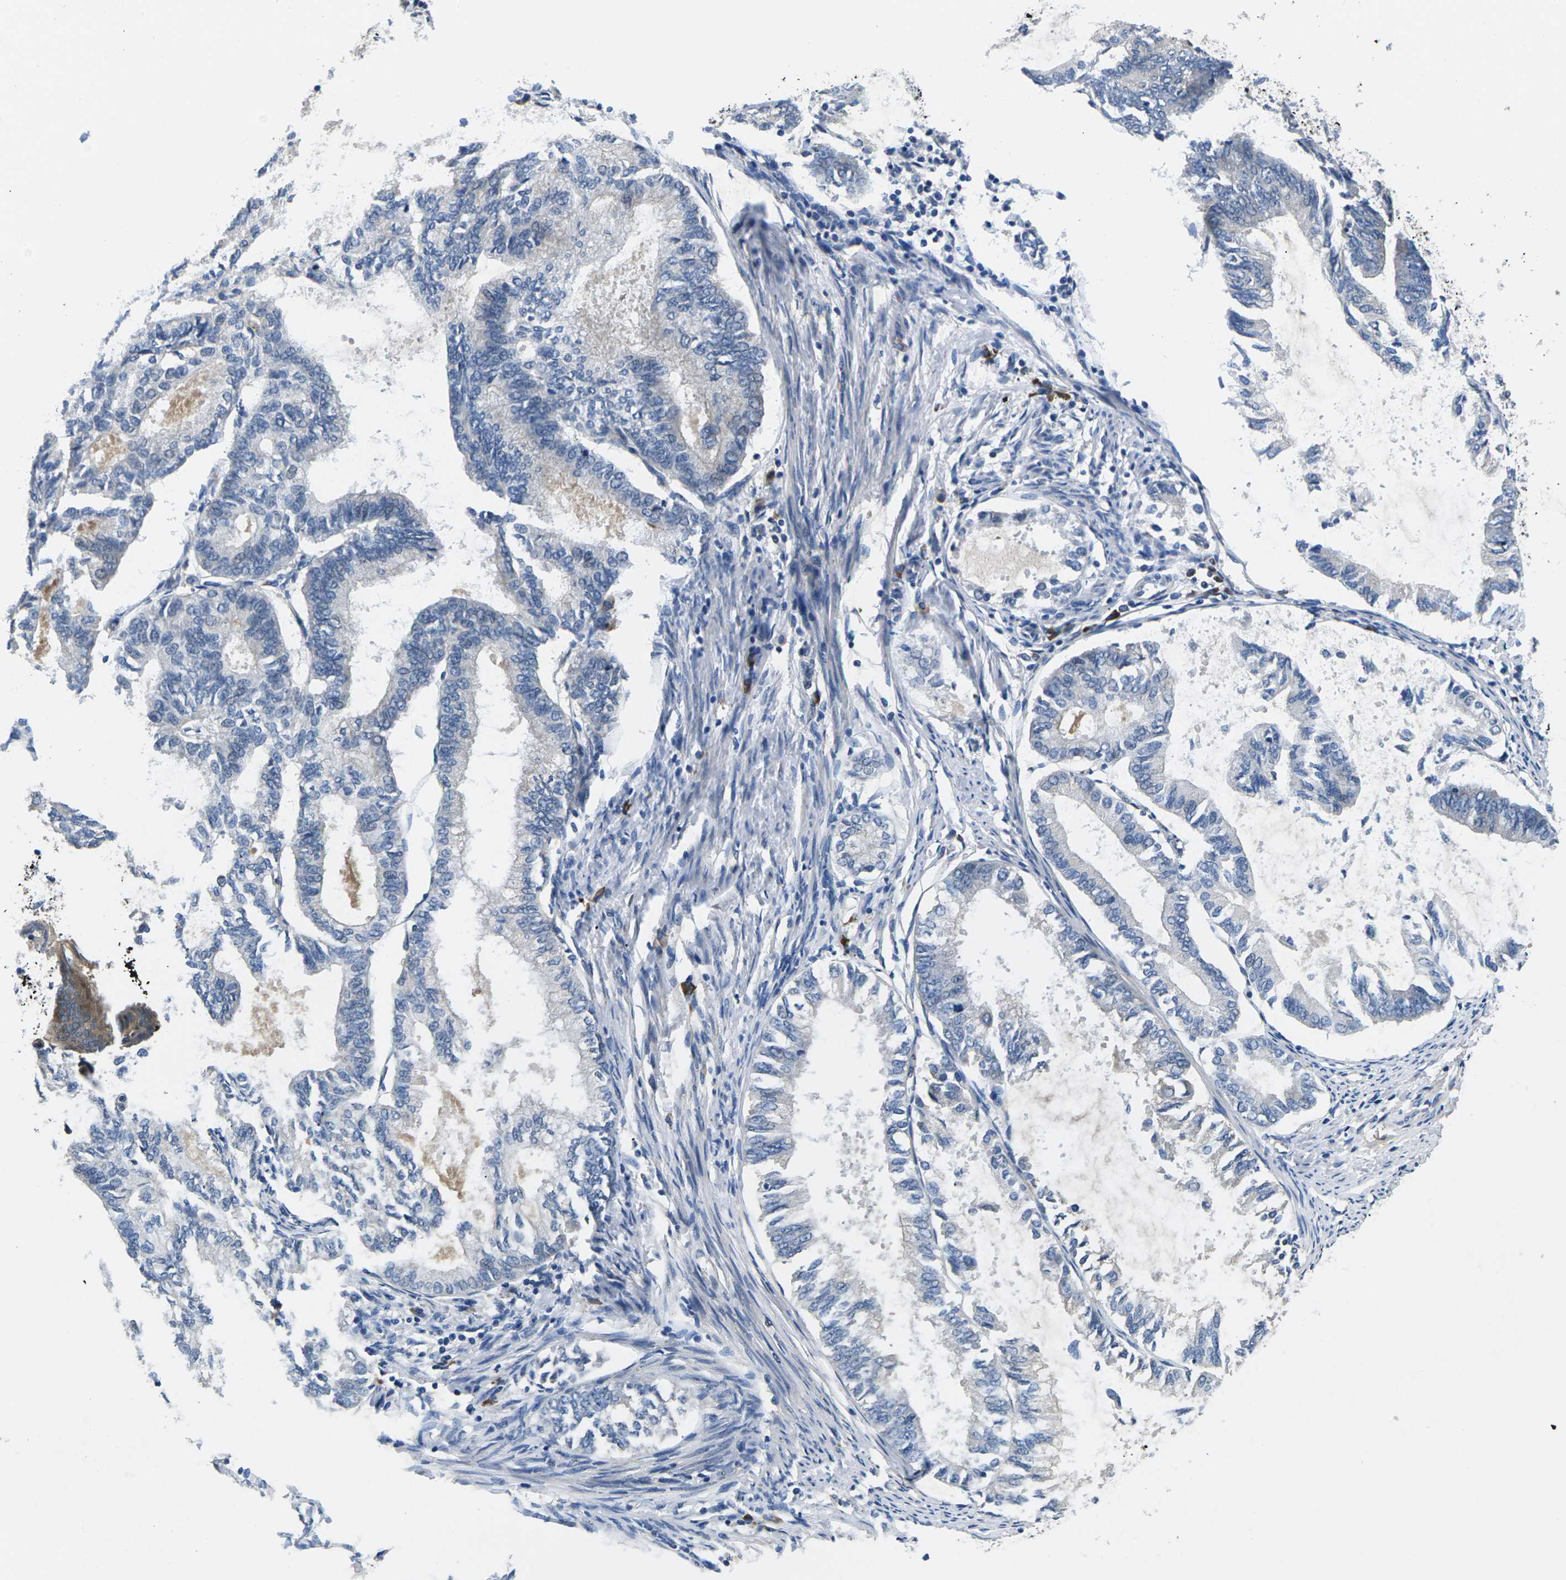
{"staining": {"intensity": "negative", "quantity": "none", "location": "none"}, "tissue": "endometrial cancer", "cell_type": "Tumor cells", "image_type": "cancer", "snomed": [{"axis": "morphology", "description": "Adenocarcinoma, NOS"}, {"axis": "topography", "description": "Endometrium"}], "caption": "This micrograph is of endometrial cancer stained with immunohistochemistry (IHC) to label a protein in brown with the nuclei are counter-stained blue. There is no positivity in tumor cells.", "gene": "PLCE1", "patient": {"sex": "female", "age": 86}}